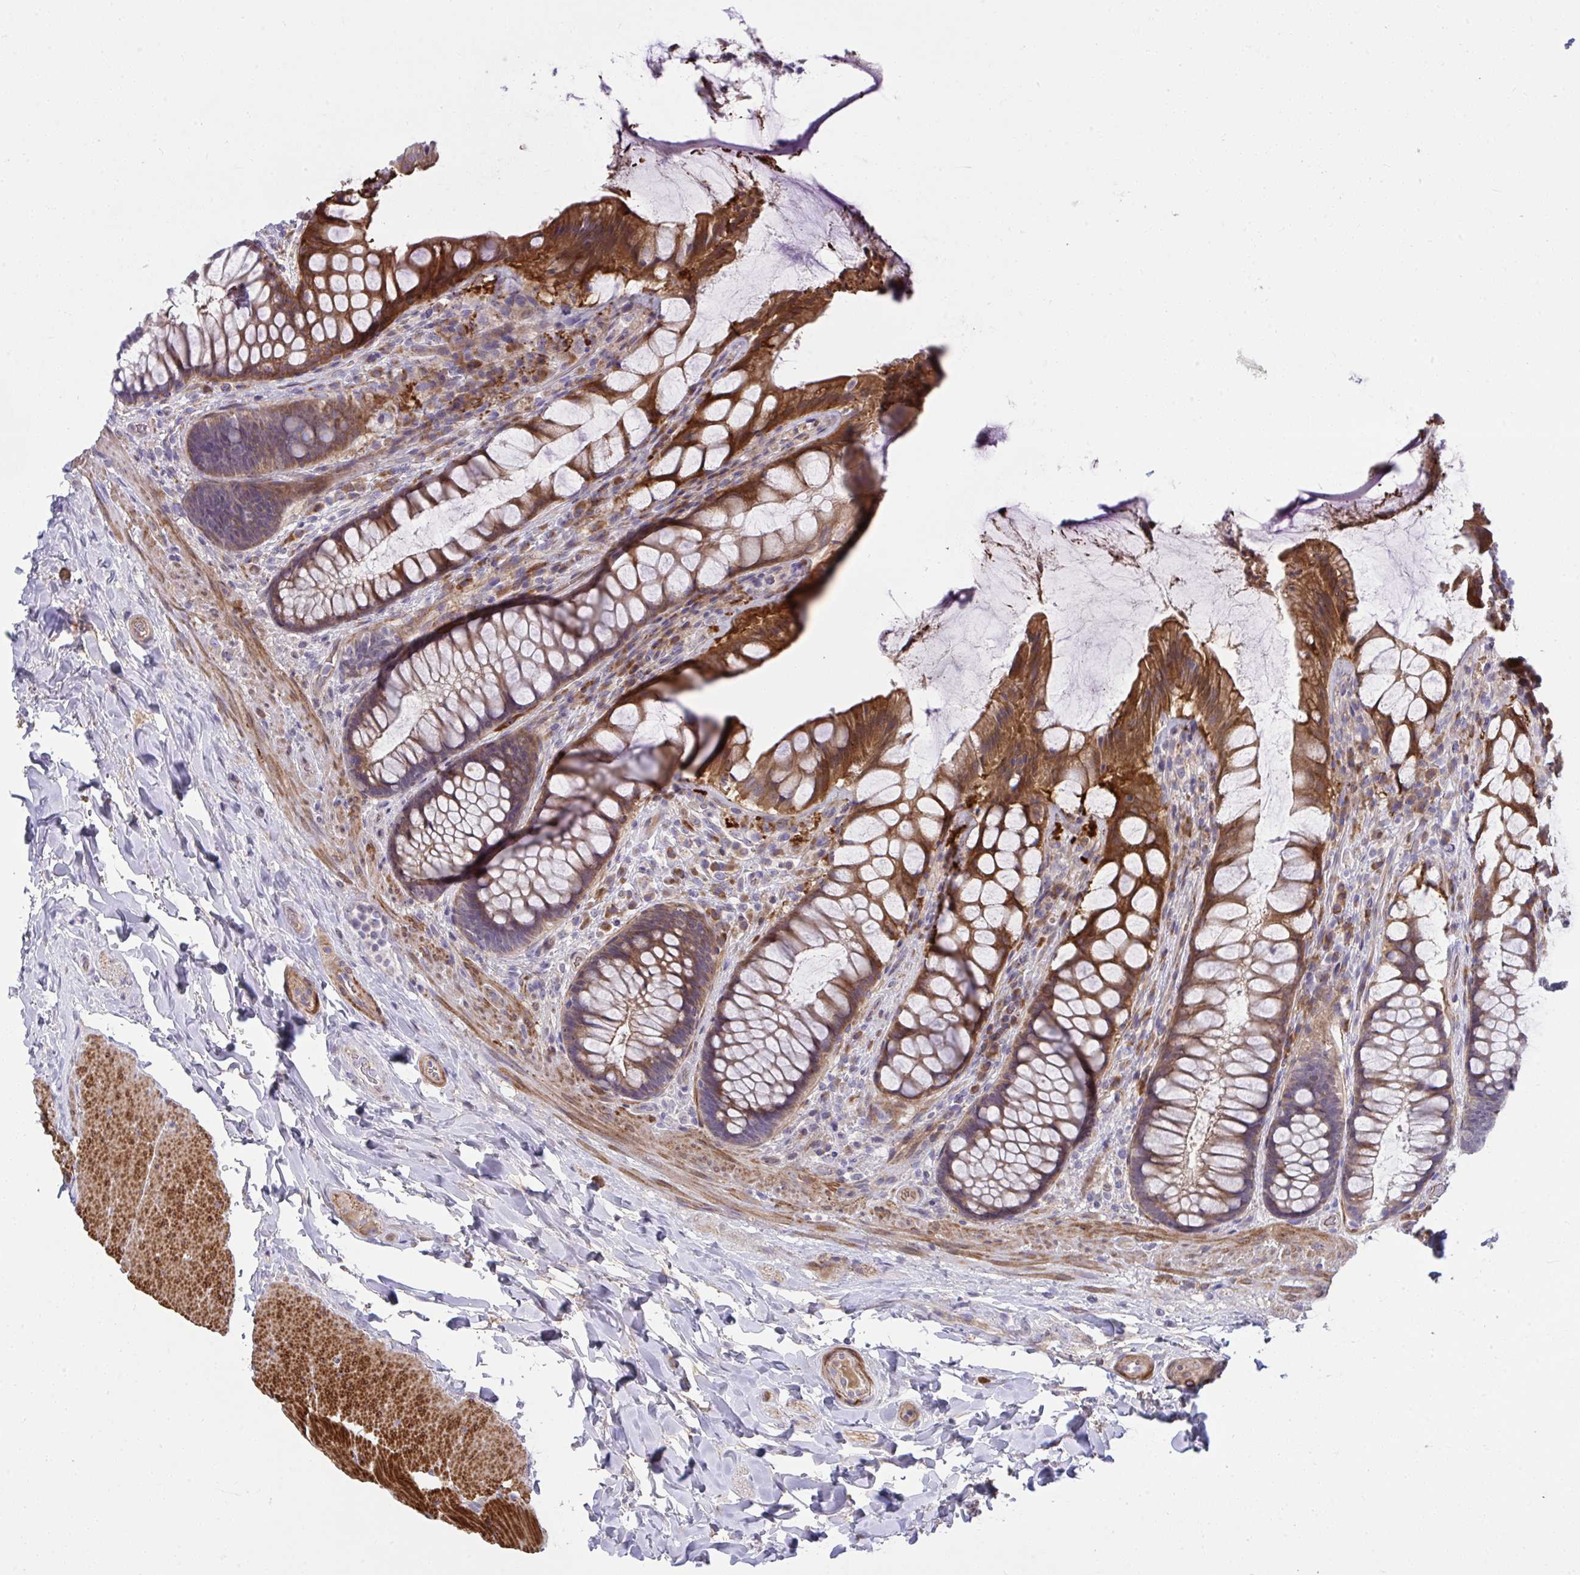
{"staining": {"intensity": "strong", "quantity": ">75%", "location": "cytoplasmic/membranous"}, "tissue": "rectum", "cell_type": "Glandular cells", "image_type": "normal", "snomed": [{"axis": "morphology", "description": "Normal tissue, NOS"}, {"axis": "topography", "description": "Rectum"}], "caption": "Human rectum stained with a brown dye demonstrates strong cytoplasmic/membranous positive positivity in about >75% of glandular cells.", "gene": "PIGZ", "patient": {"sex": "female", "age": 58}}